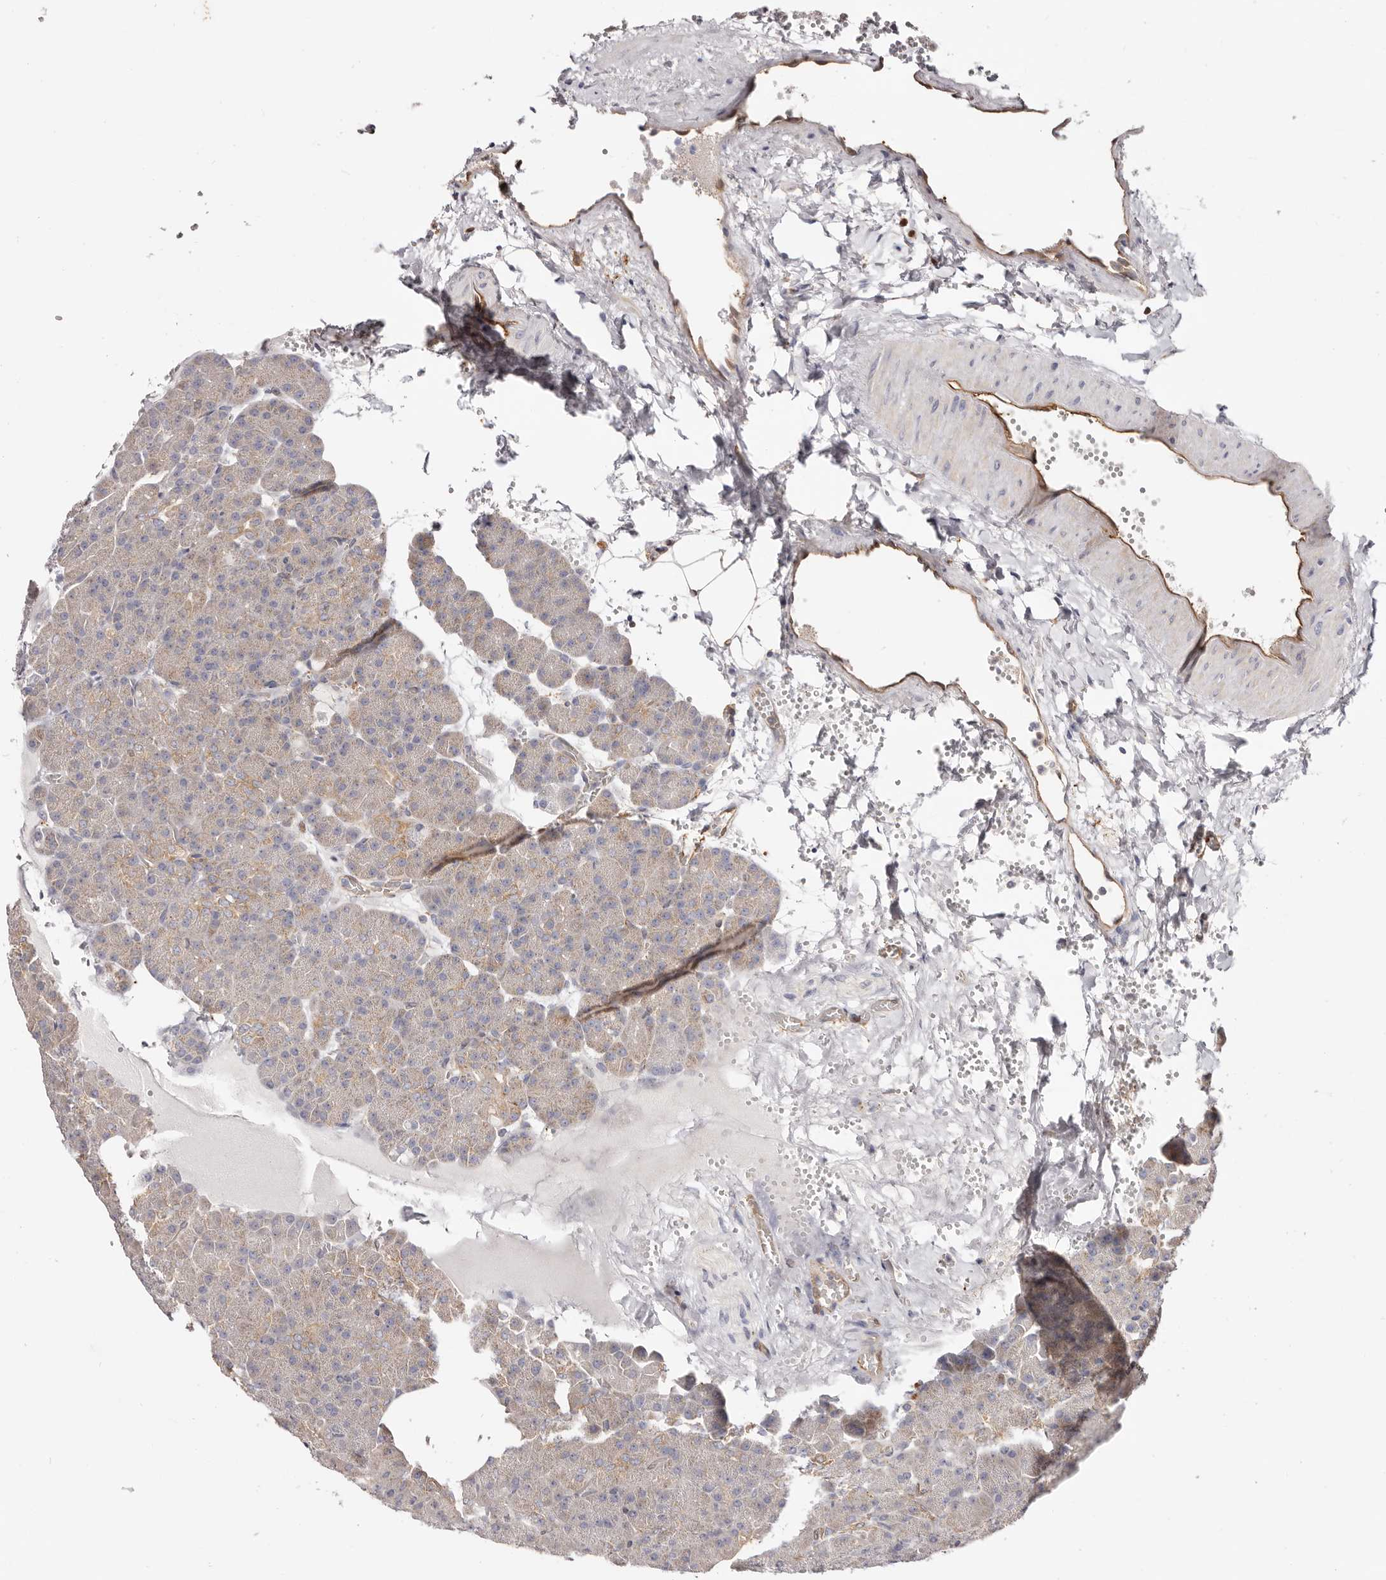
{"staining": {"intensity": "moderate", "quantity": "<25%", "location": "cytoplasmic/membranous"}, "tissue": "pancreas", "cell_type": "Exocrine glandular cells", "image_type": "normal", "snomed": [{"axis": "morphology", "description": "Normal tissue, NOS"}, {"axis": "morphology", "description": "Carcinoid, malignant, NOS"}, {"axis": "topography", "description": "Pancreas"}], "caption": "Protein staining of benign pancreas displays moderate cytoplasmic/membranous expression in approximately <25% of exocrine glandular cells.", "gene": "LAP3", "patient": {"sex": "female", "age": 35}}